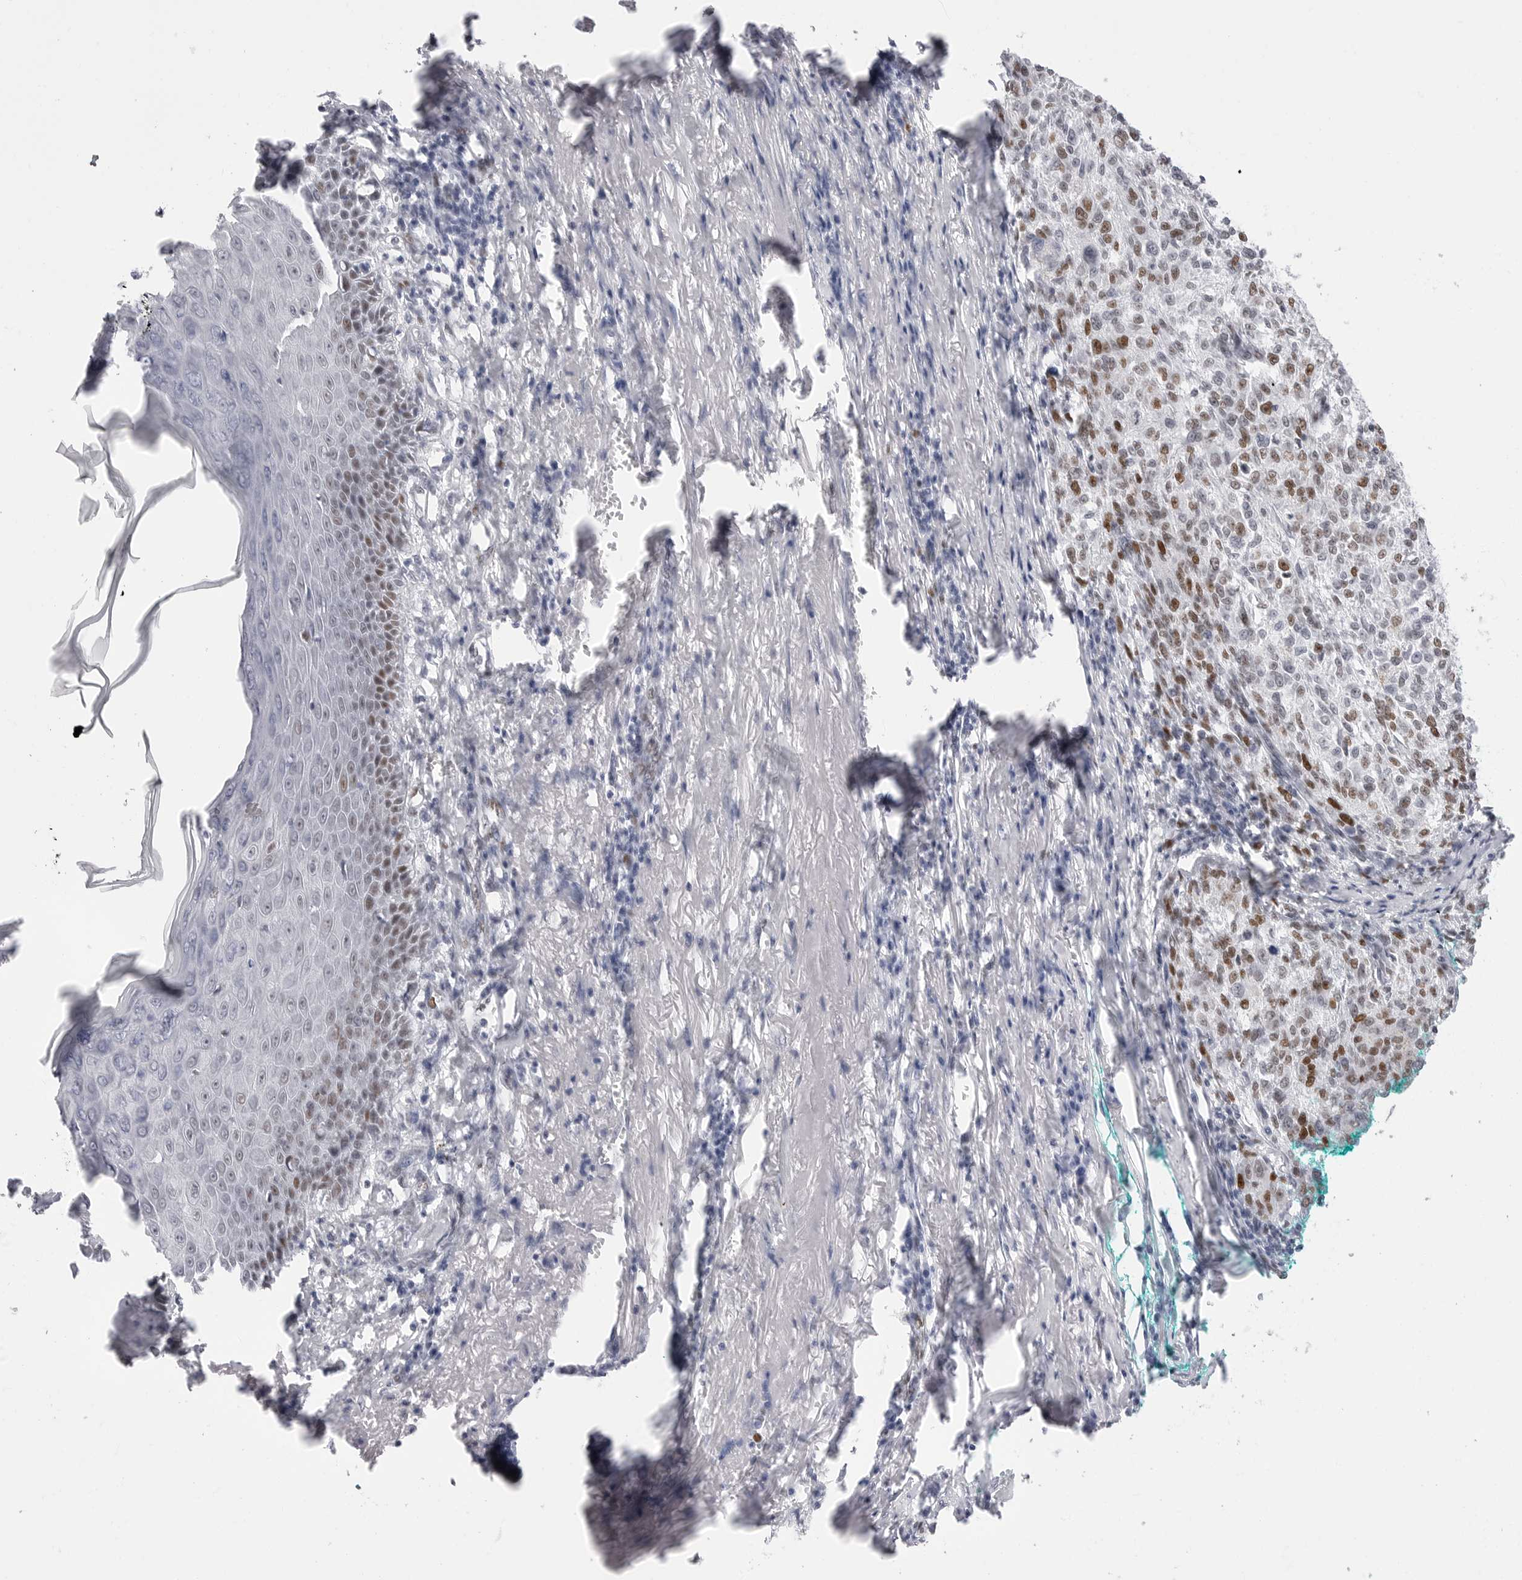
{"staining": {"intensity": "moderate", "quantity": ">75%", "location": "nuclear"}, "tissue": "melanoma", "cell_type": "Tumor cells", "image_type": "cancer", "snomed": [{"axis": "morphology", "description": "Necrosis, NOS"}, {"axis": "morphology", "description": "Malignant melanoma, NOS"}, {"axis": "topography", "description": "Skin"}], "caption": "Malignant melanoma tissue shows moderate nuclear expression in approximately >75% of tumor cells, visualized by immunohistochemistry.", "gene": "NASP", "patient": {"sex": "female", "age": 87}}